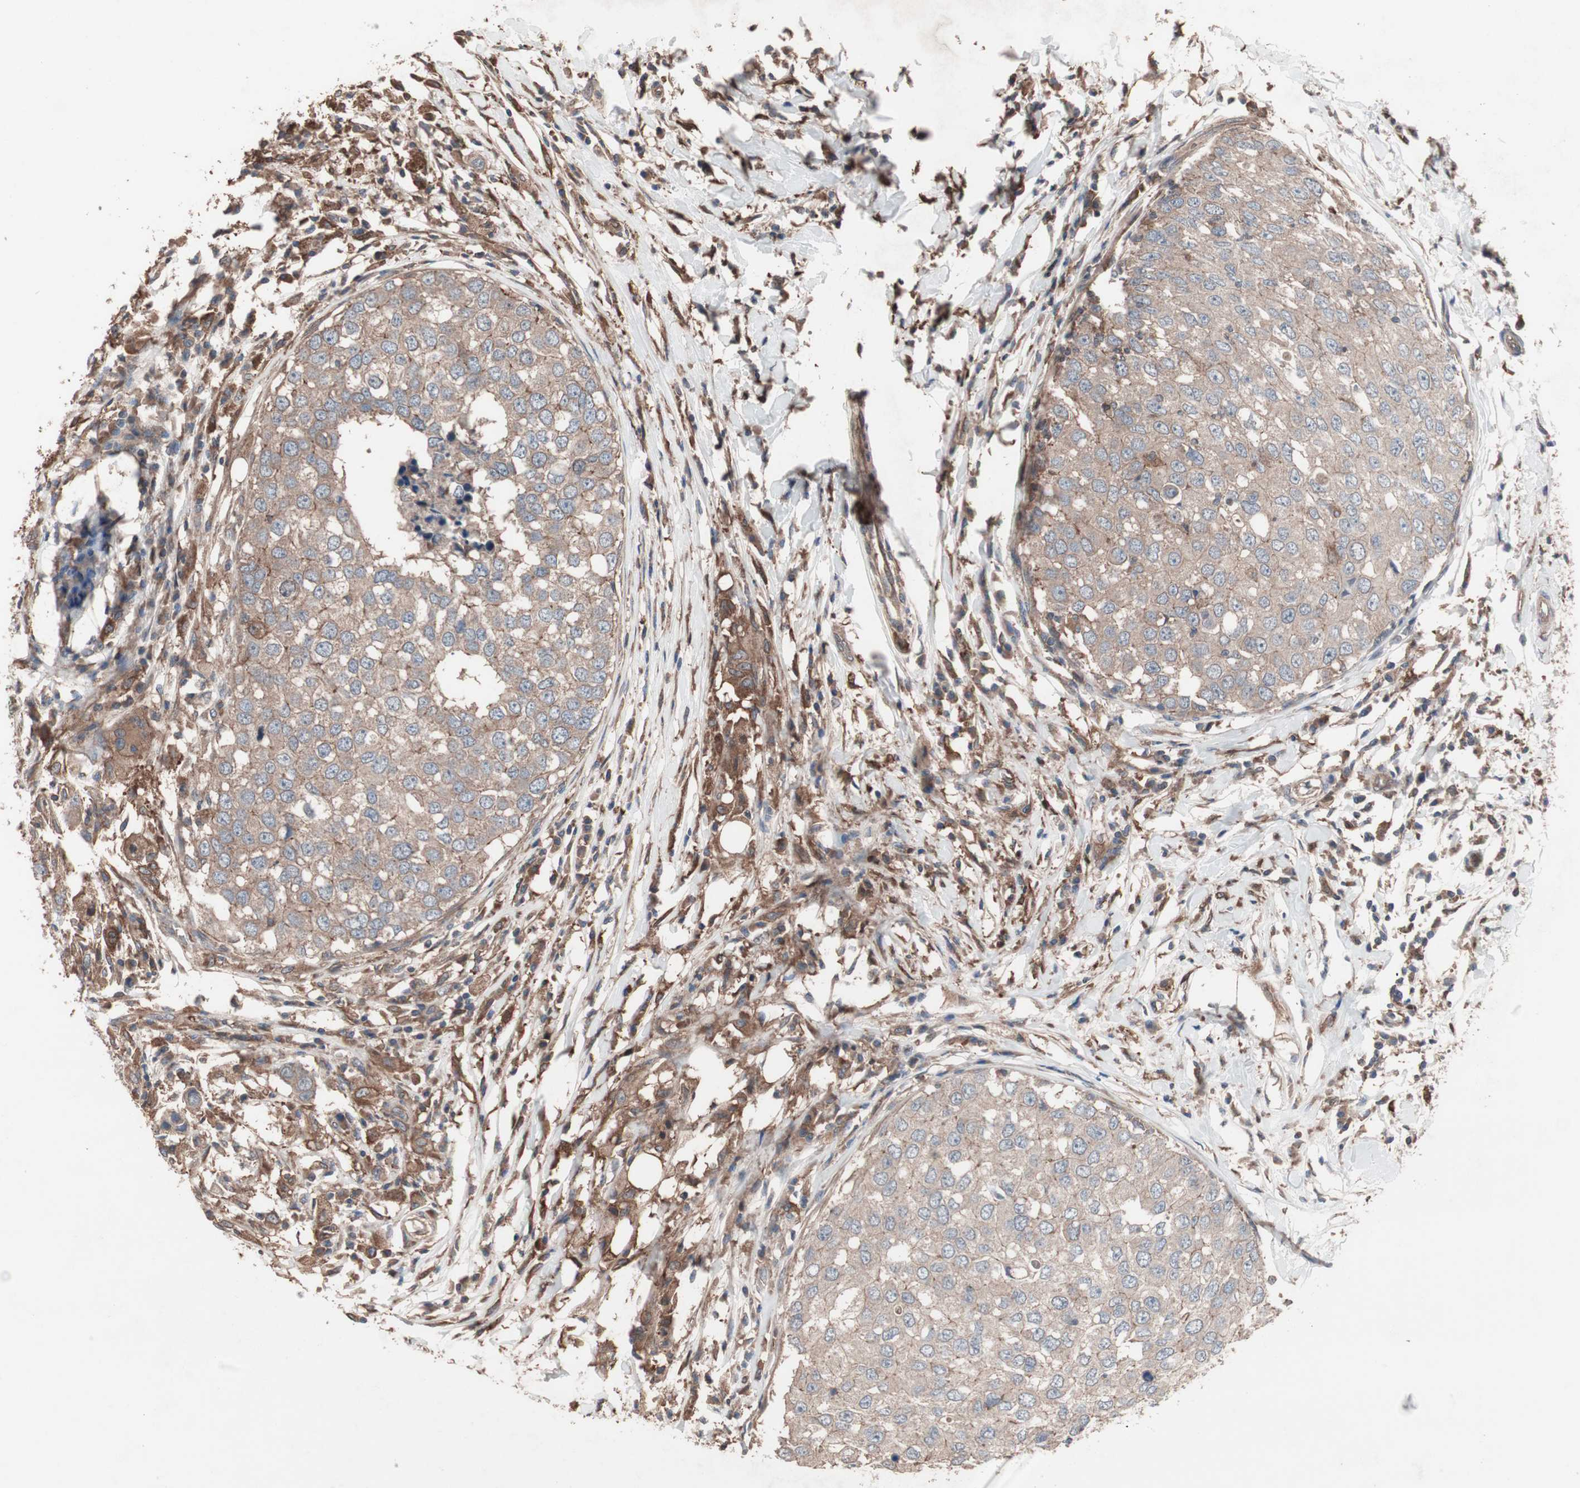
{"staining": {"intensity": "moderate", "quantity": ">75%", "location": "cytoplasmic/membranous"}, "tissue": "breast cancer", "cell_type": "Tumor cells", "image_type": "cancer", "snomed": [{"axis": "morphology", "description": "Duct carcinoma"}, {"axis": "topography", "description": "Breast"}], "caption": "DAB (3,3'-diaminobenzidine) immunohistochemical staining of breast cancer exhibits moderate cytoplasmic/membranous protein staining in about >75% of tumor cells.", "gene": "ATG7", "patient": {"sex": "female", "age": 27}}